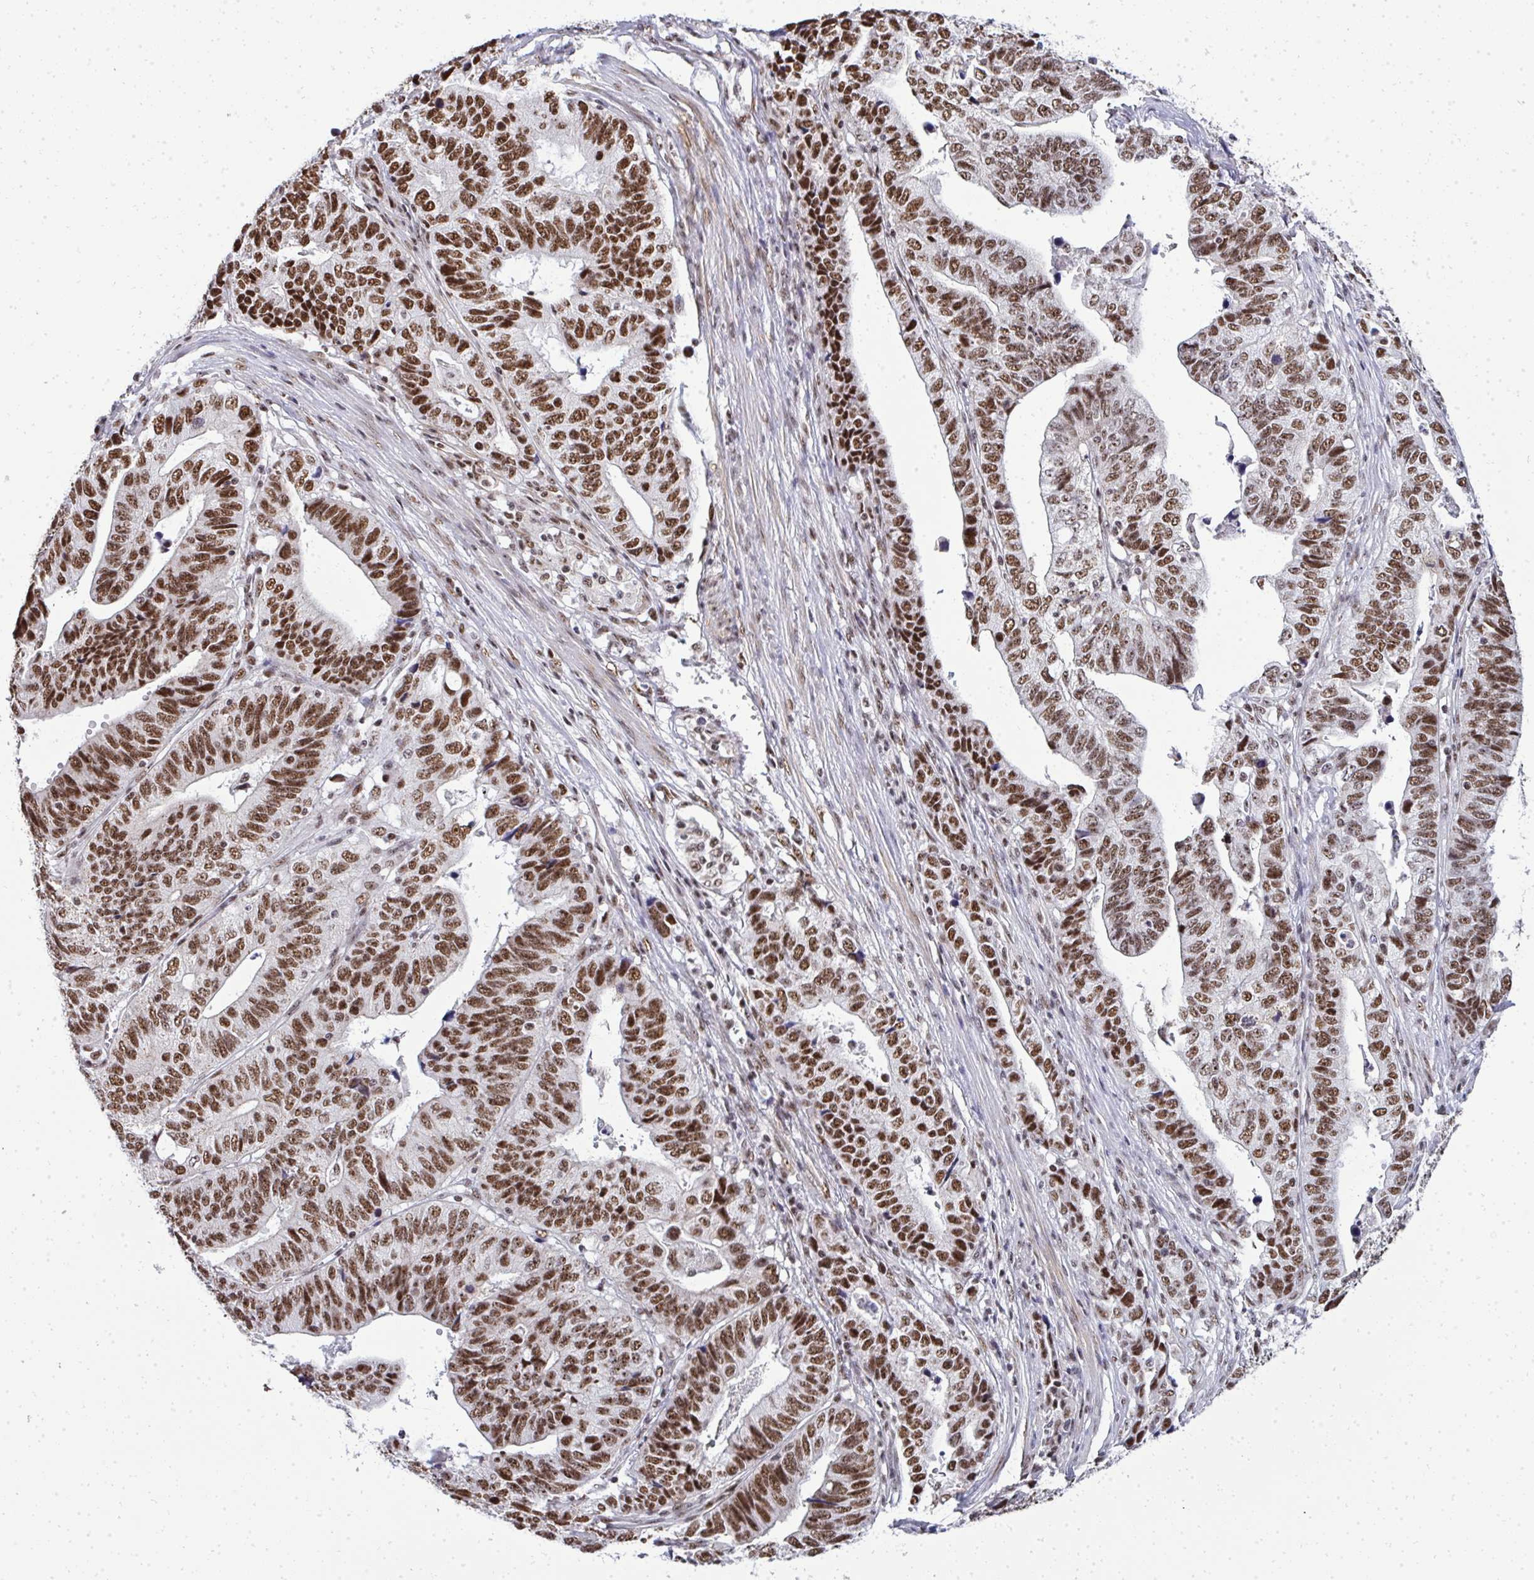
{"staining": {"intensity": "moderate", "quantity": ">75%", "location": "nuclear"}, "tissue": "stomach cancer", "cell_type": "Tumor cells", "image_type": "cancer", "snomed": [{"axis": "morphology", "description": "Adenocarcinoma, NOS"}, {"axis": "topography", "description": "Stomach, upper"}], "caption": "A brown stain labels moderate nuclear staining of a protein in adenocarcinoma (stomach) tumor cells. The protein is stained brown, and the nuclei are stained in blue (DAB (3,3'-diaminobenzidine) IHC with brightfield microscopy, high magnification).", "gene": "SIRT7", "patient": {"sex": "female", "age": 67}}